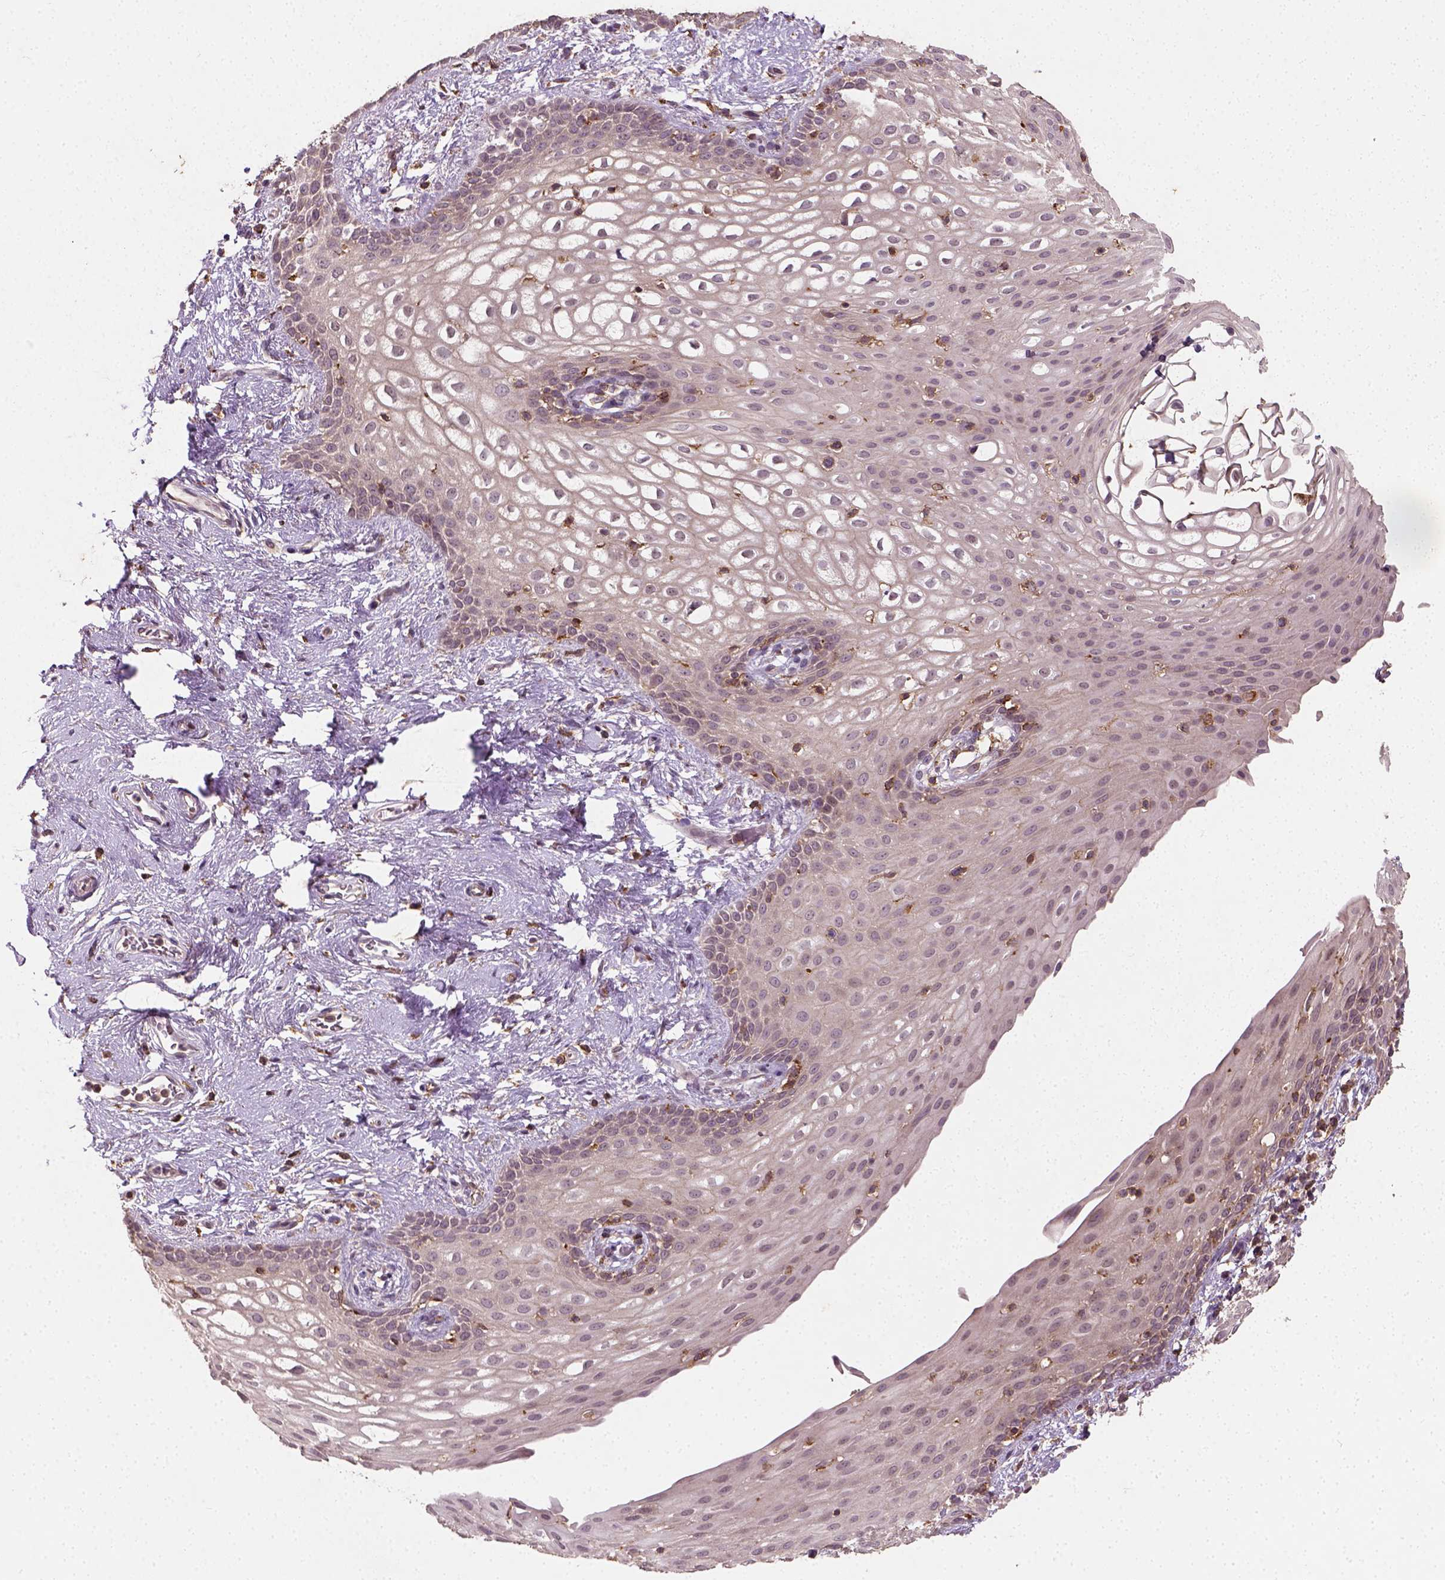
{"staining": {"intensity": "weak", "quantity": "<25%", "location": "cytoplasmic/membranous"}, "tissue": "skin", "cell_type": "Epidermal cells", "image_type": "normal", "snomed": [{"axis": "morphology", "description": "Normal tissue, NOS"}, {"axis": "topography", "description": "Anal"}], "caption": "DAB (3,3'-diaminobenzidine) immunohistochemical staining of benign skin displays no significant positivity in epidermal cells. Brightfield microscopy of immunohistochemistry (IHC) stained with DAB (brown) and hematoxylin (blue), captured at high magnification.", "gene": "CAMKK1", "patient": {"sex": "female", "age": 46}}